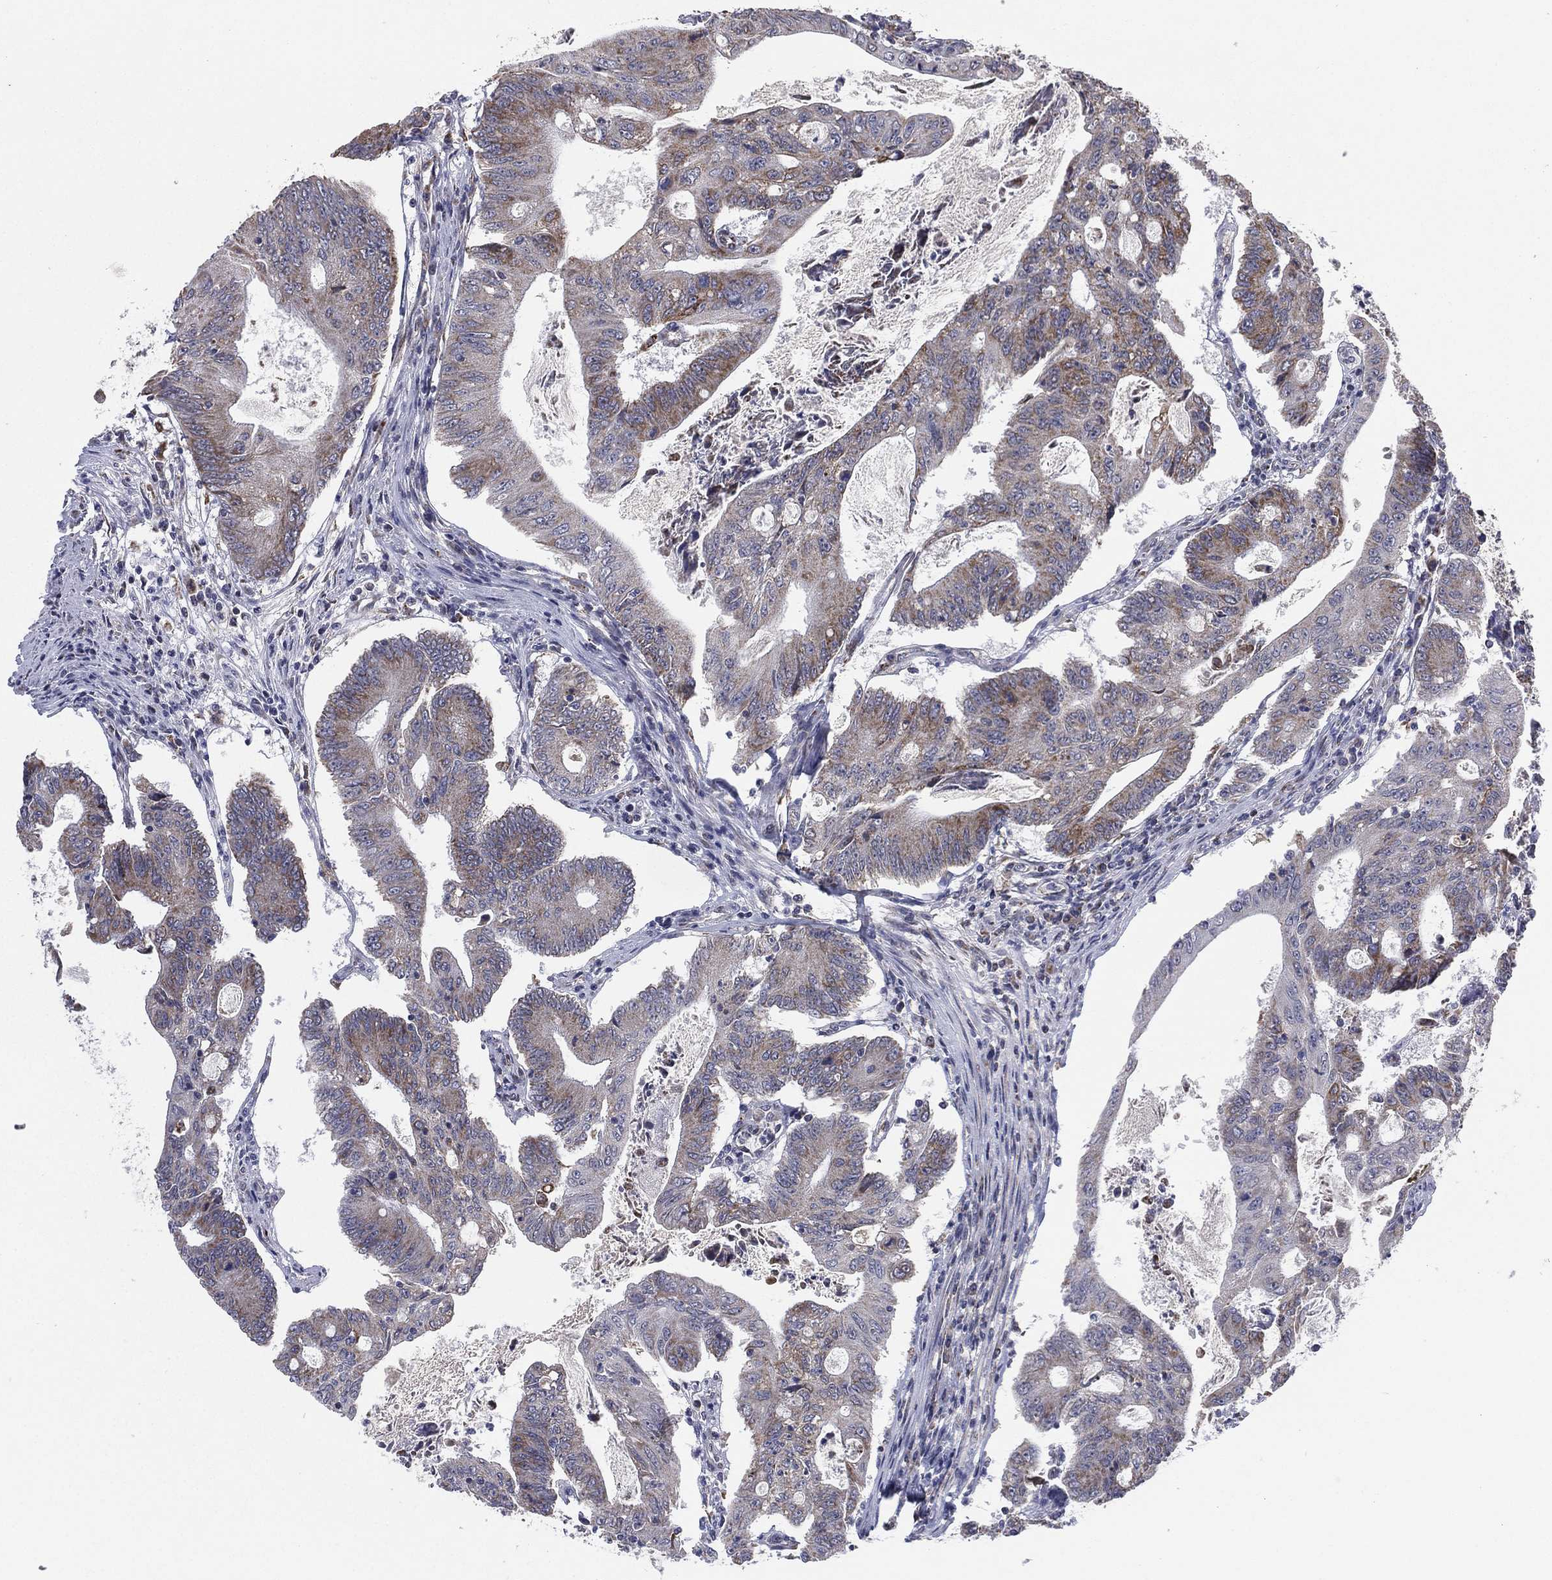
{"staining": {"intensity": "weak", "quantity": "25%-75%", "location": "cytoplasmic/membranous"}, "tissue": "colorectal cancer", "cell_type": "Tumor cells", "image_type": "cancer", "snomed": [{"axis": "morphology", "description": "Adenocarcinoma, NOS"}, {"axis": "topography", "description": "Colon"}], "caption": "Immunohistochemical staining of human adenocarcinoma (colorectal) exhibits low levels of weak cytoplasmic/membranous expression in about 25%-75% of tumor cells.", "gene": "PSMG4", "patient": {"sex": "female", "age": 70}}